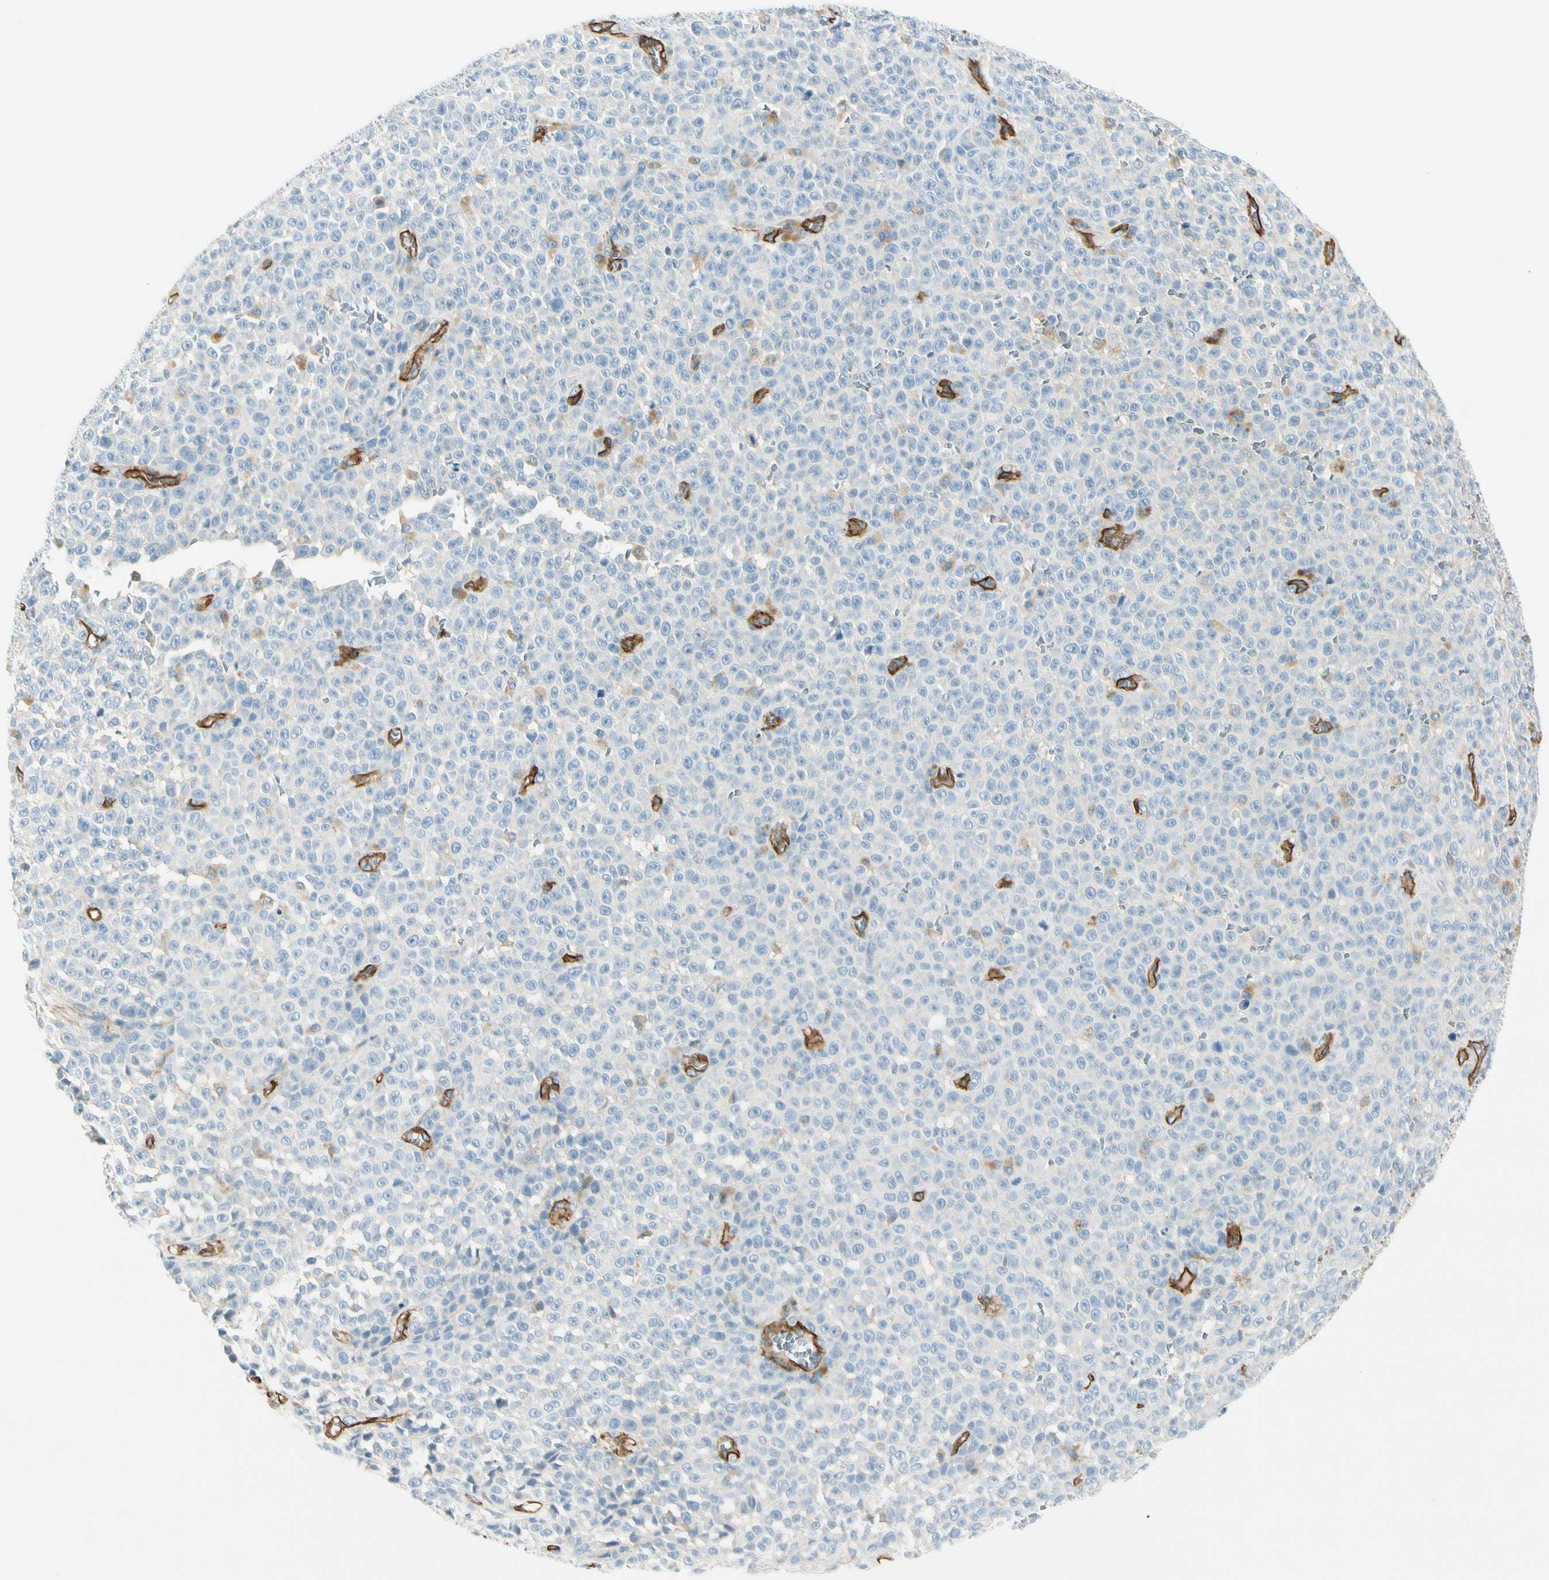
{"staining": {"intensity": "negative", "quantity": "none", "location": "none"}, "tissue": "melanoma", "cell_type": "Tumor cells", "image_type": "cancer", "snomed": [{"axis": "morphology", "description": "Malignant melanoma, NOS"}, {"axis": "topography", "description": "Skin"}], "caption": "Tumor cells are negative for protein expression in human malignant melanoma.", "gene": "CD93", "patient": {"sex": "female", "age": 82}}